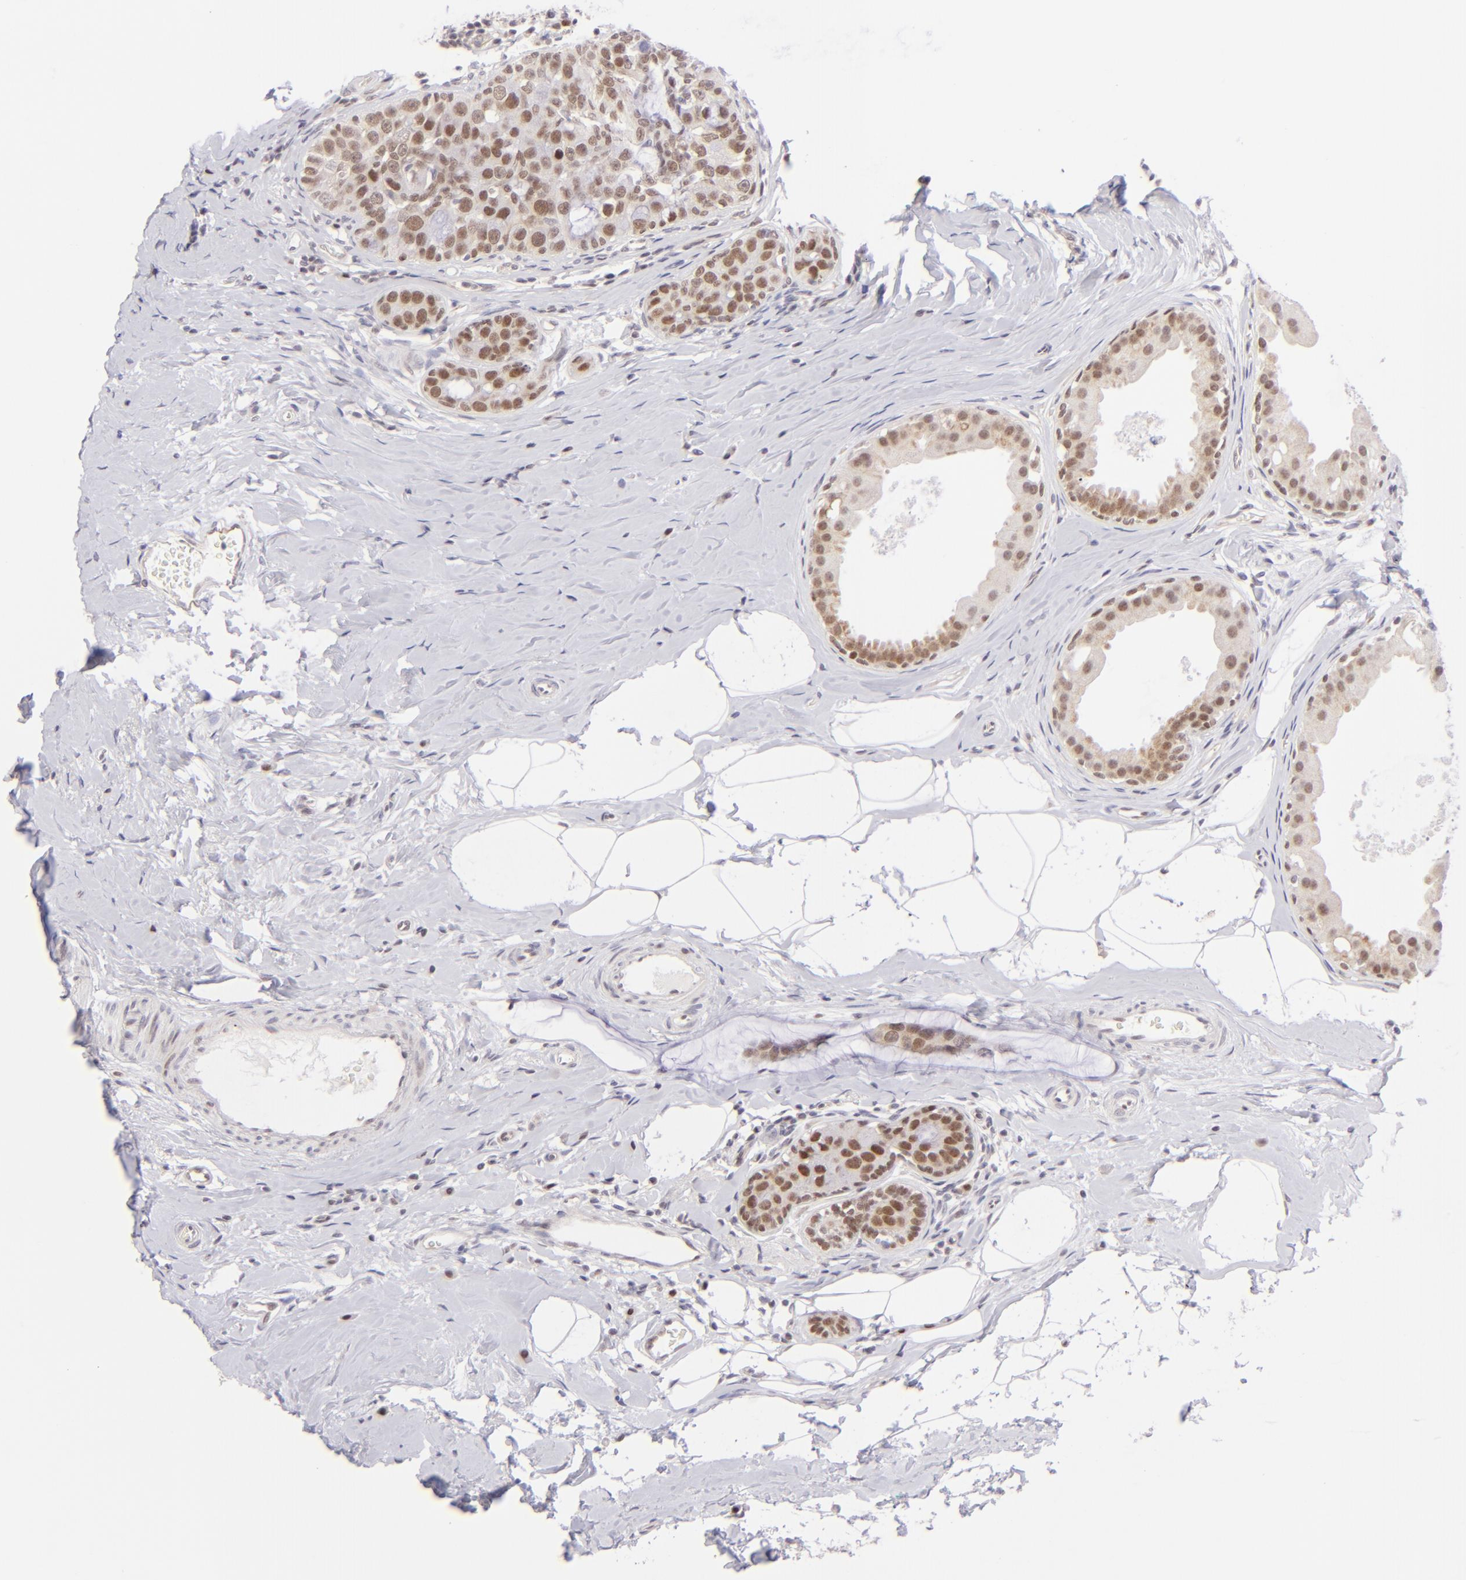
{"staining": {"intensity": "moderate", "quantity": "25%-75%", "location": "cytoplasmic/membranous,nuclear"}, "tissue": "breast cancer", "cell_type": "Tumor cells", "image_type": "cancer", "snomed": [{"axis": "morphology", "description": "Normal tissue, NOS"}, {"axis": "morphology", "description": "Duct carcinoma"}, {"axis": "topography", "description": "Breast"}], "caption": "This is an image of immunohistochemistry staining of breast cancer, which shows moderate expression in the cytoplasmic/membranous and nuclear of tumor cells.", "gene": "POU2F1", "patient": {"sex": "female", "age": 50}}